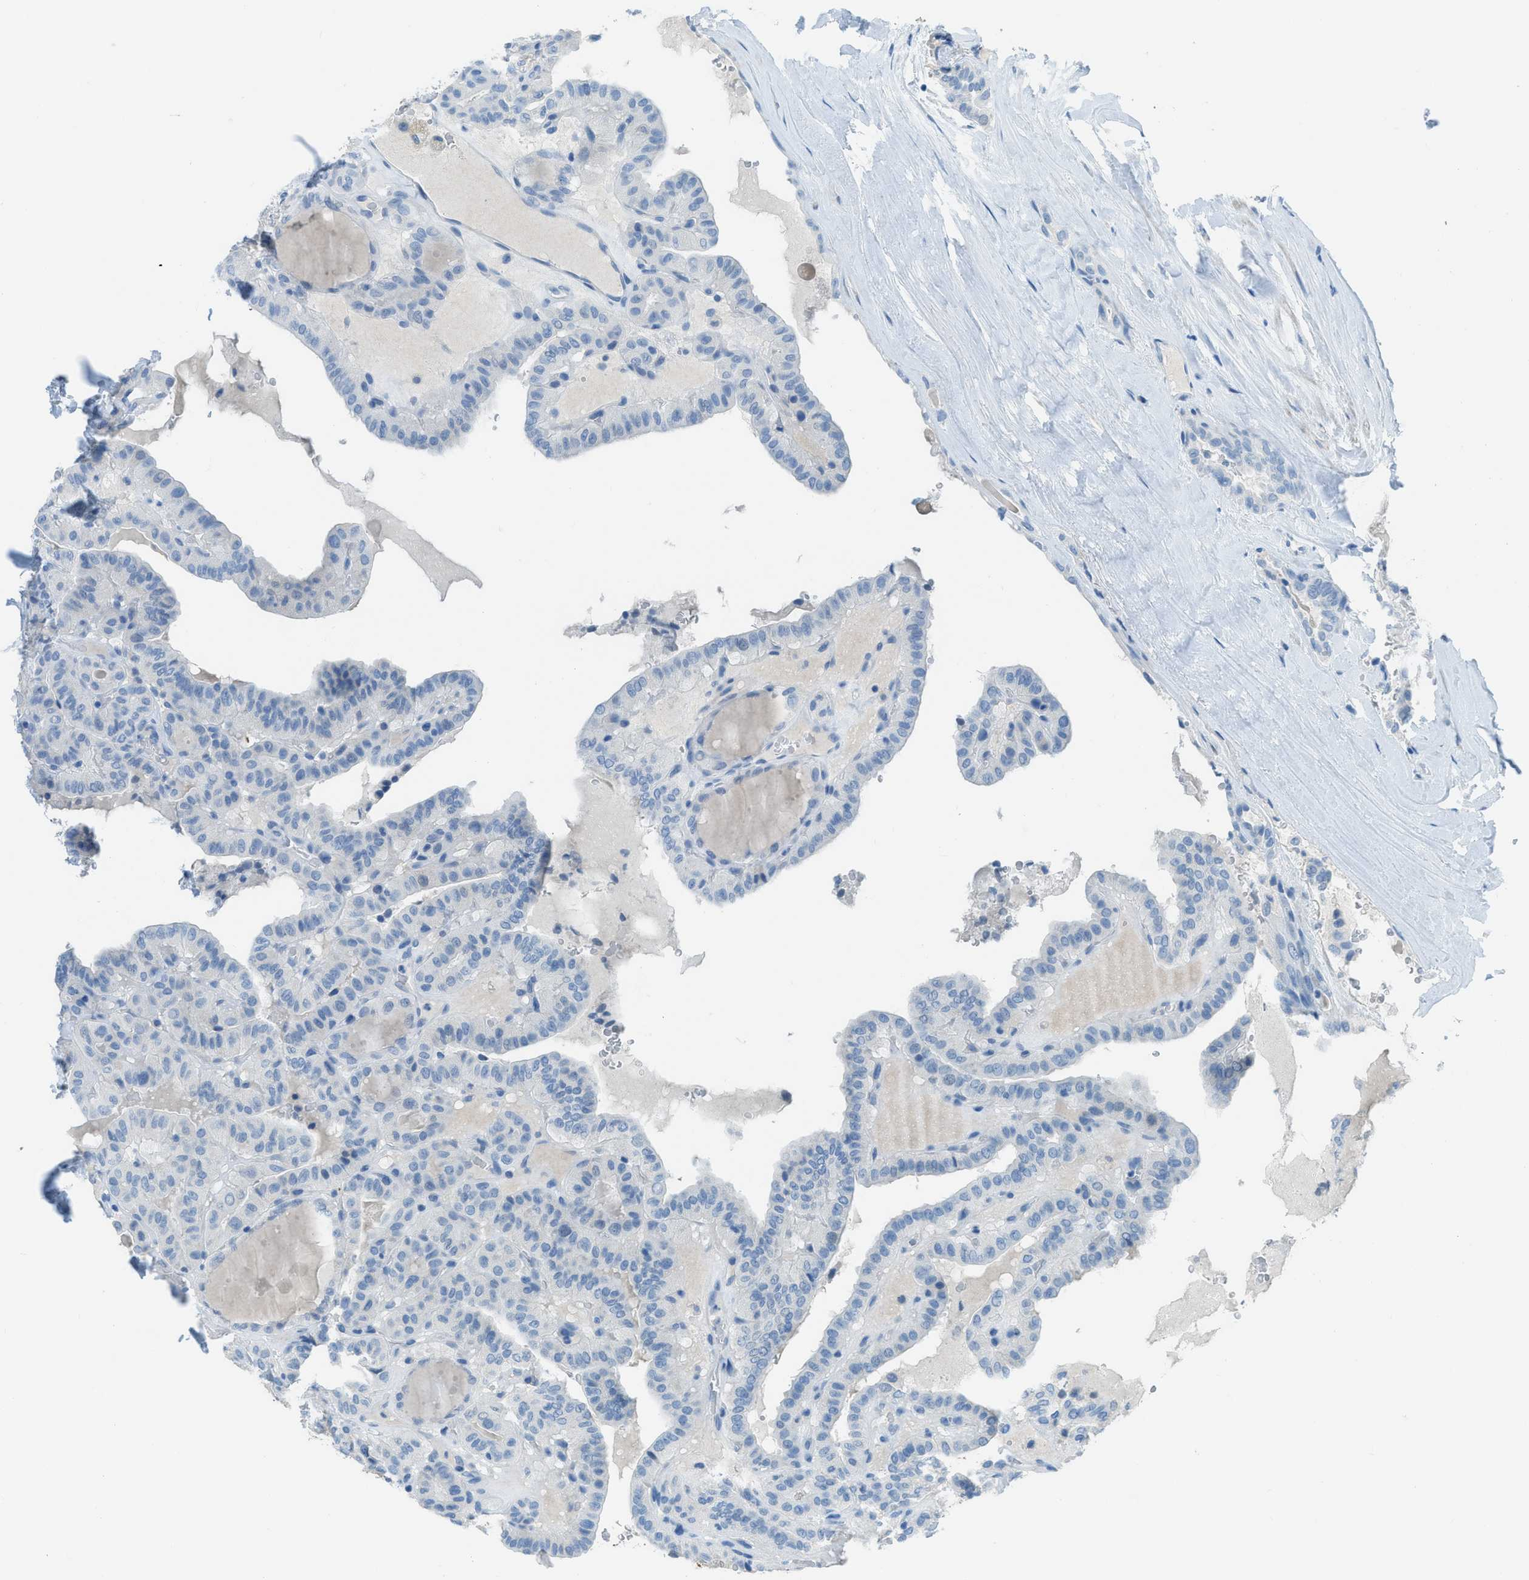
{"staining": {"intensity": "negative", "quantity": "none", "location": "none"}, "tissue": "thyroid cancer", "cell_type": "Tumor cells", "image_type": "cancer", "snomed": [{"axis": "morphology", "description": "Papillary adenocarcinoma, NOS"}, {"axis": "topography", "description": "Thyroid gland"}], "caption": "This photomicrograph is of papillary adenocarcinoma (thyroid) stained with immunohistochemistry (IHC) to label a protein in brown with the nuclei are counter-stained blue. There is no expression in tumor cells.", "gene": "ACAN", "patient": {"sex": "male", "age": 77}}